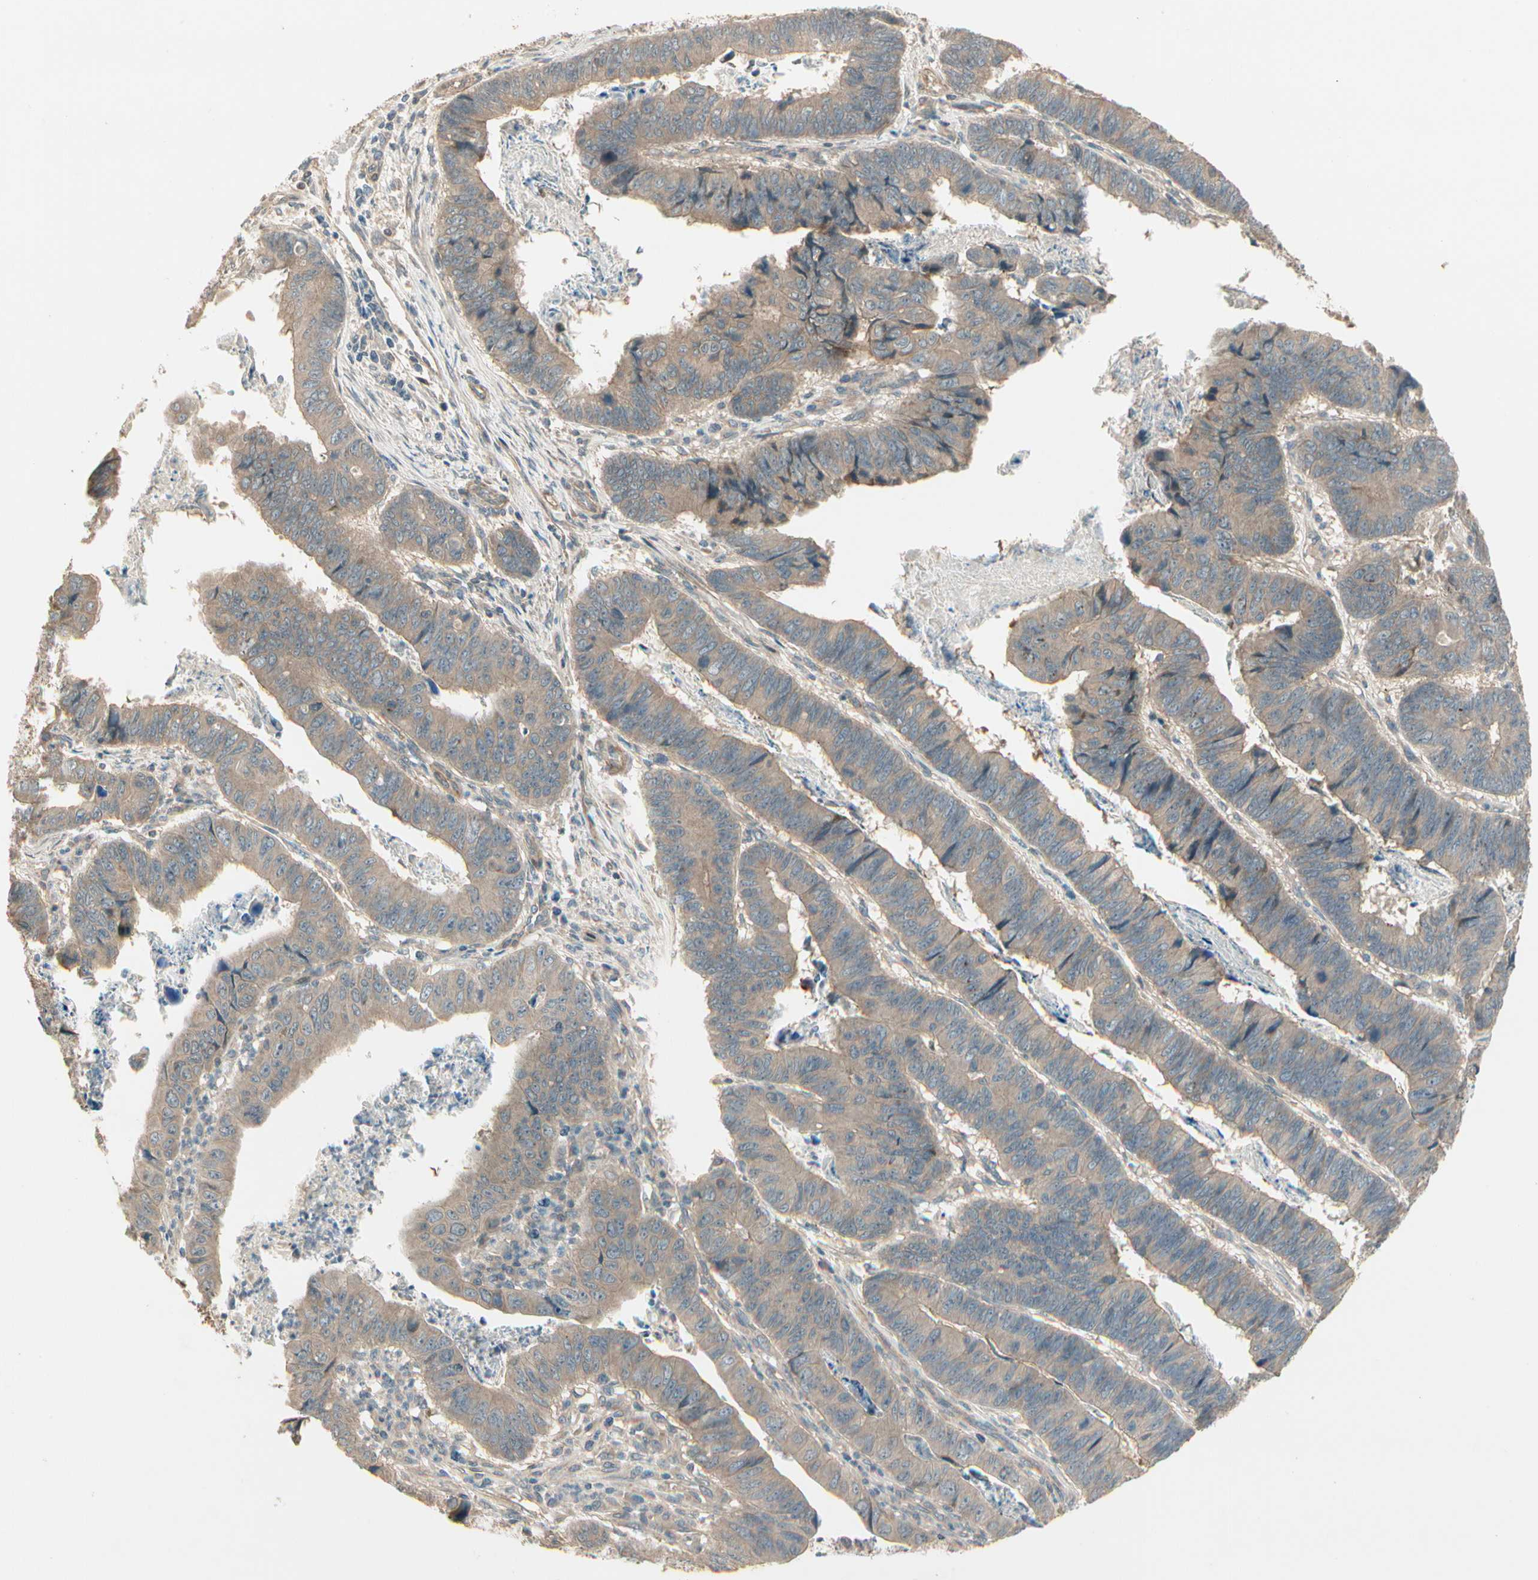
{"staining": {"intensity": "moderate", "quantity": ">75%", "location": "cytoplasmic/membranous"}, "tissue": "stomach cancer", "cell_type": "Tumor cells", "image_type": "cancer", "snomed": [{"axis": "morphology", "description": "Adenocarcinoma, NOS"}, {"axis": "topography", "description": "Stomach, lower"}], "caption": "Stomach cancer (adenocarcinoma) stained for a protein demonstrates moderate cytoplasmic/membranous positivity in tumor cells.", "gene": "ACVR1", "patient": {"sex": "male", "age": 77}}